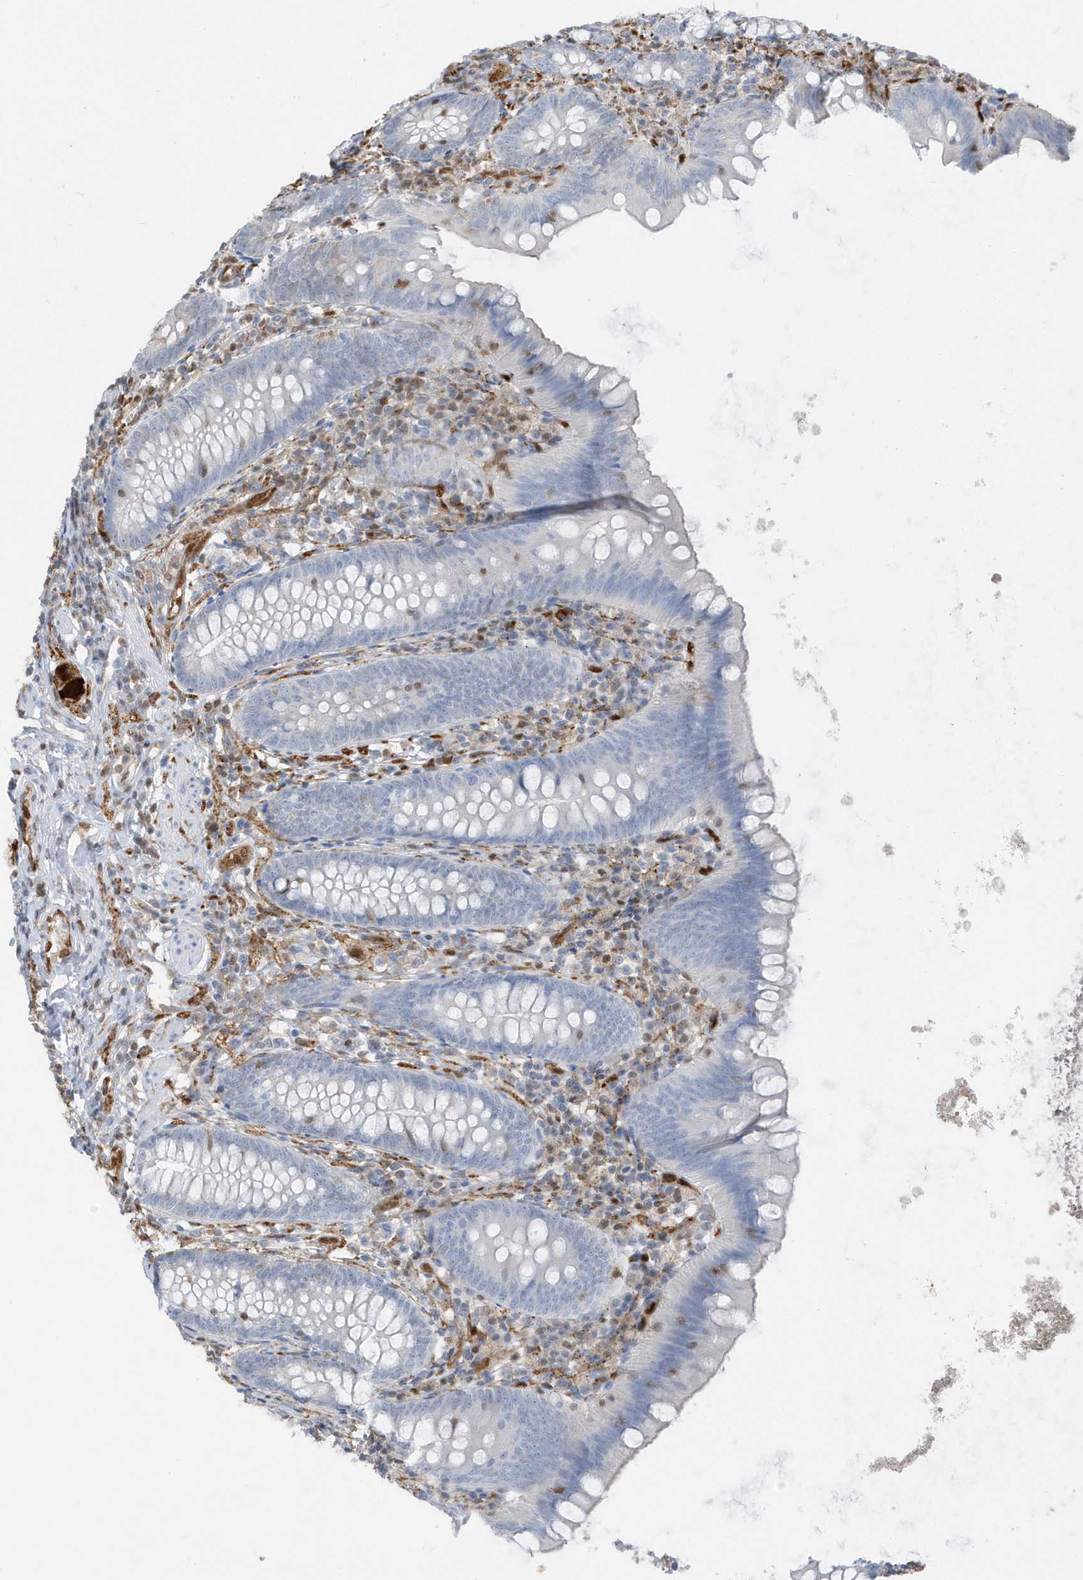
{"staining": {"intensity": "negative", "quantity": "none", "location": "none"}, "tissue": "appendix", "cell_type": "Glandular cells", "image_type": "normal", "snomed": [{"axis": "morphology", "description": "Normal tissue, NOS"}, {"axis": "topography", "description": "Appendix"}], "caption": "There is no significant positivity in glandular cells of appendix.", "gene": "NCOA7", "patient": {"sex": "female", "age": 62}}